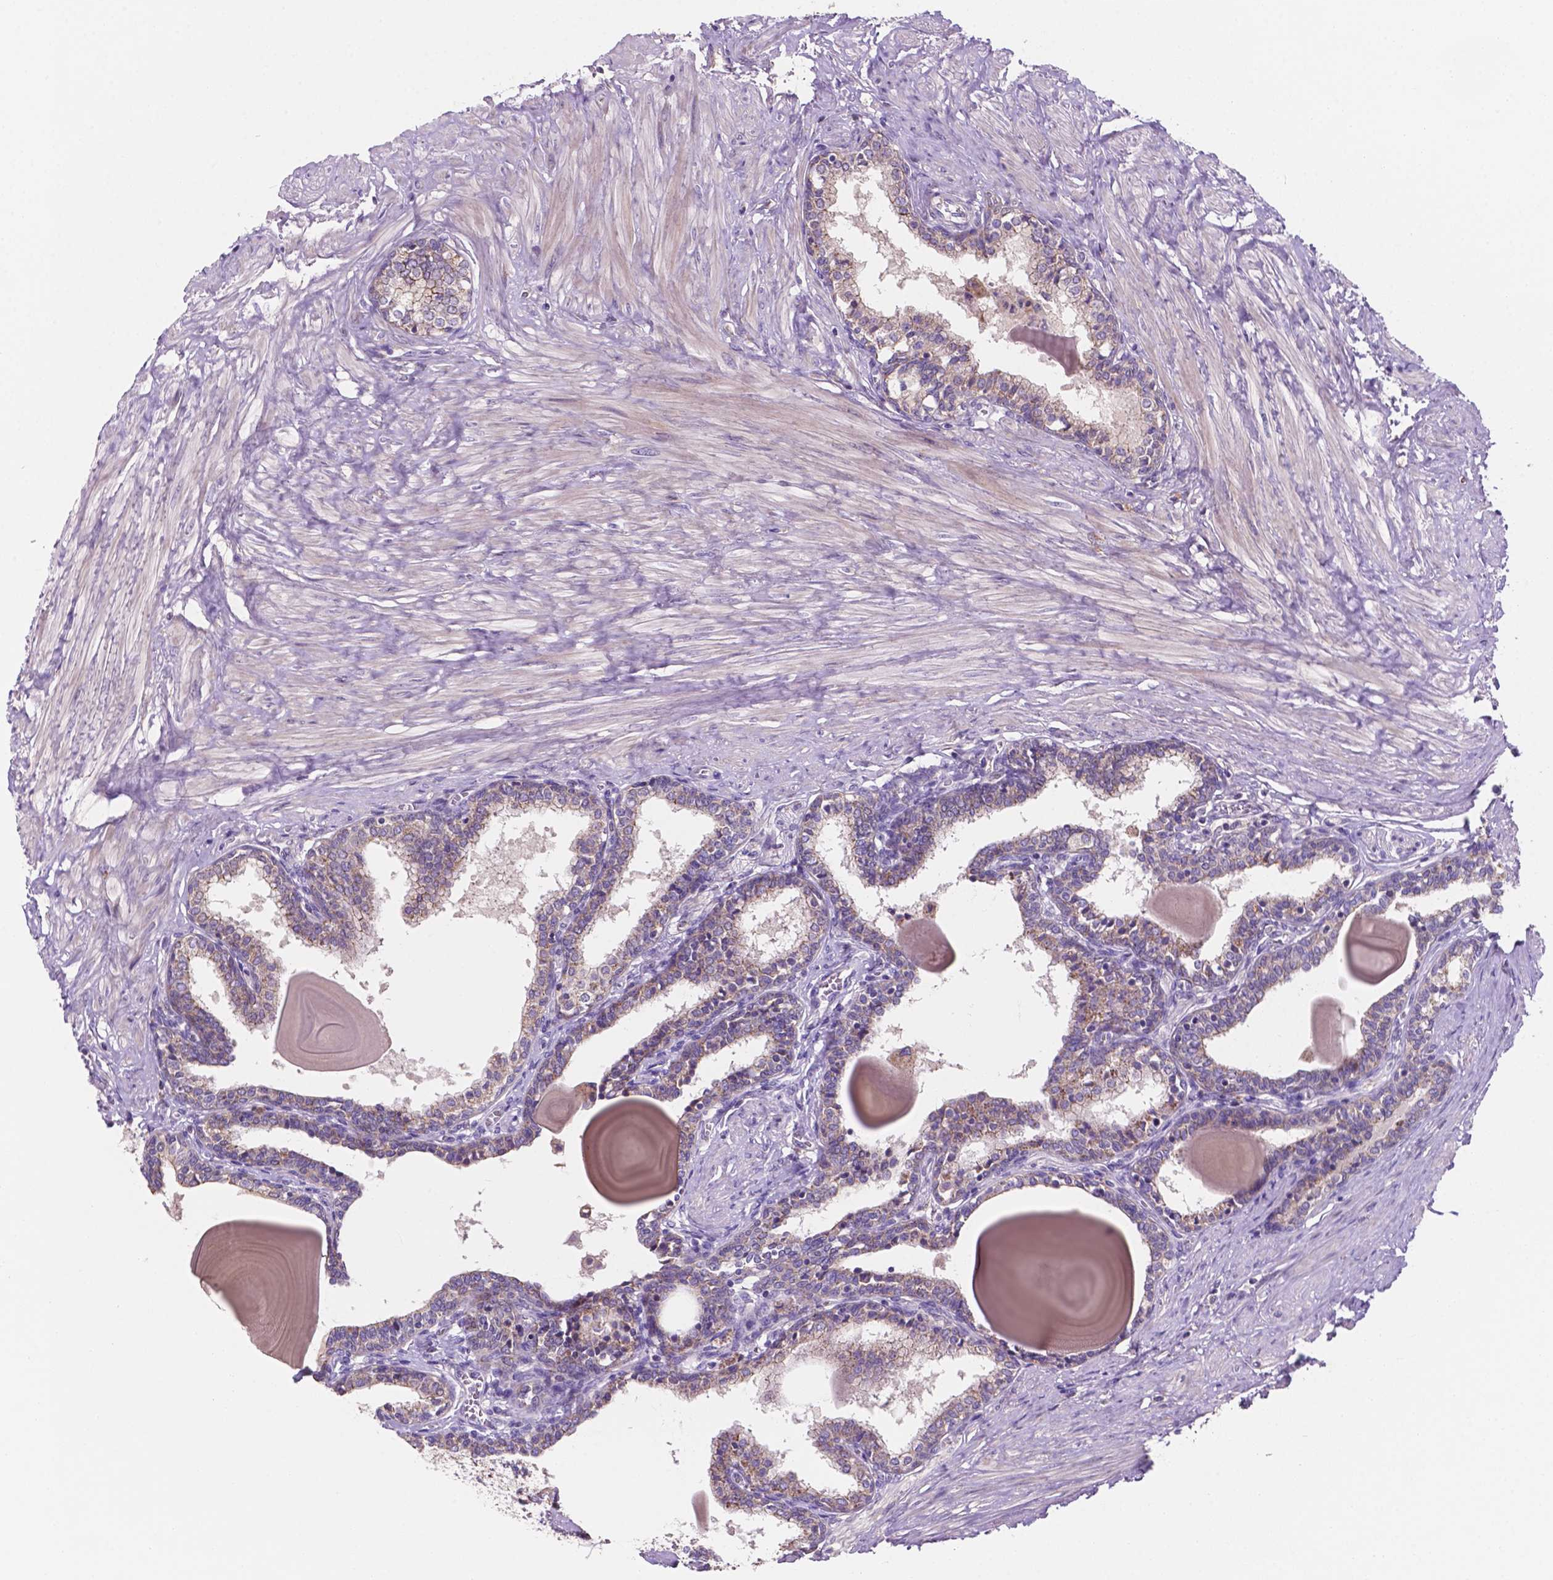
{"staining": {"intensity": "weak", "quantity": "25%-75%", "location": "cytoplasmic/membranous"}, "tissue": "prostate", "cell_type": "Glandular cells", "image_type": "normal", "snomed": [{"axis": "morphology", "description": "Normal tissue, NOS"}, {"axis": "topography", "description": "Prostate"}], "caption": "The photomicrograph exhibits a brown stain indicating the presence of a protein in the cytoplasmic/membranous of glandular cells in prostate.", "gene": "MKRN2OS", "patient": {"sex": "male", "age": 55}}